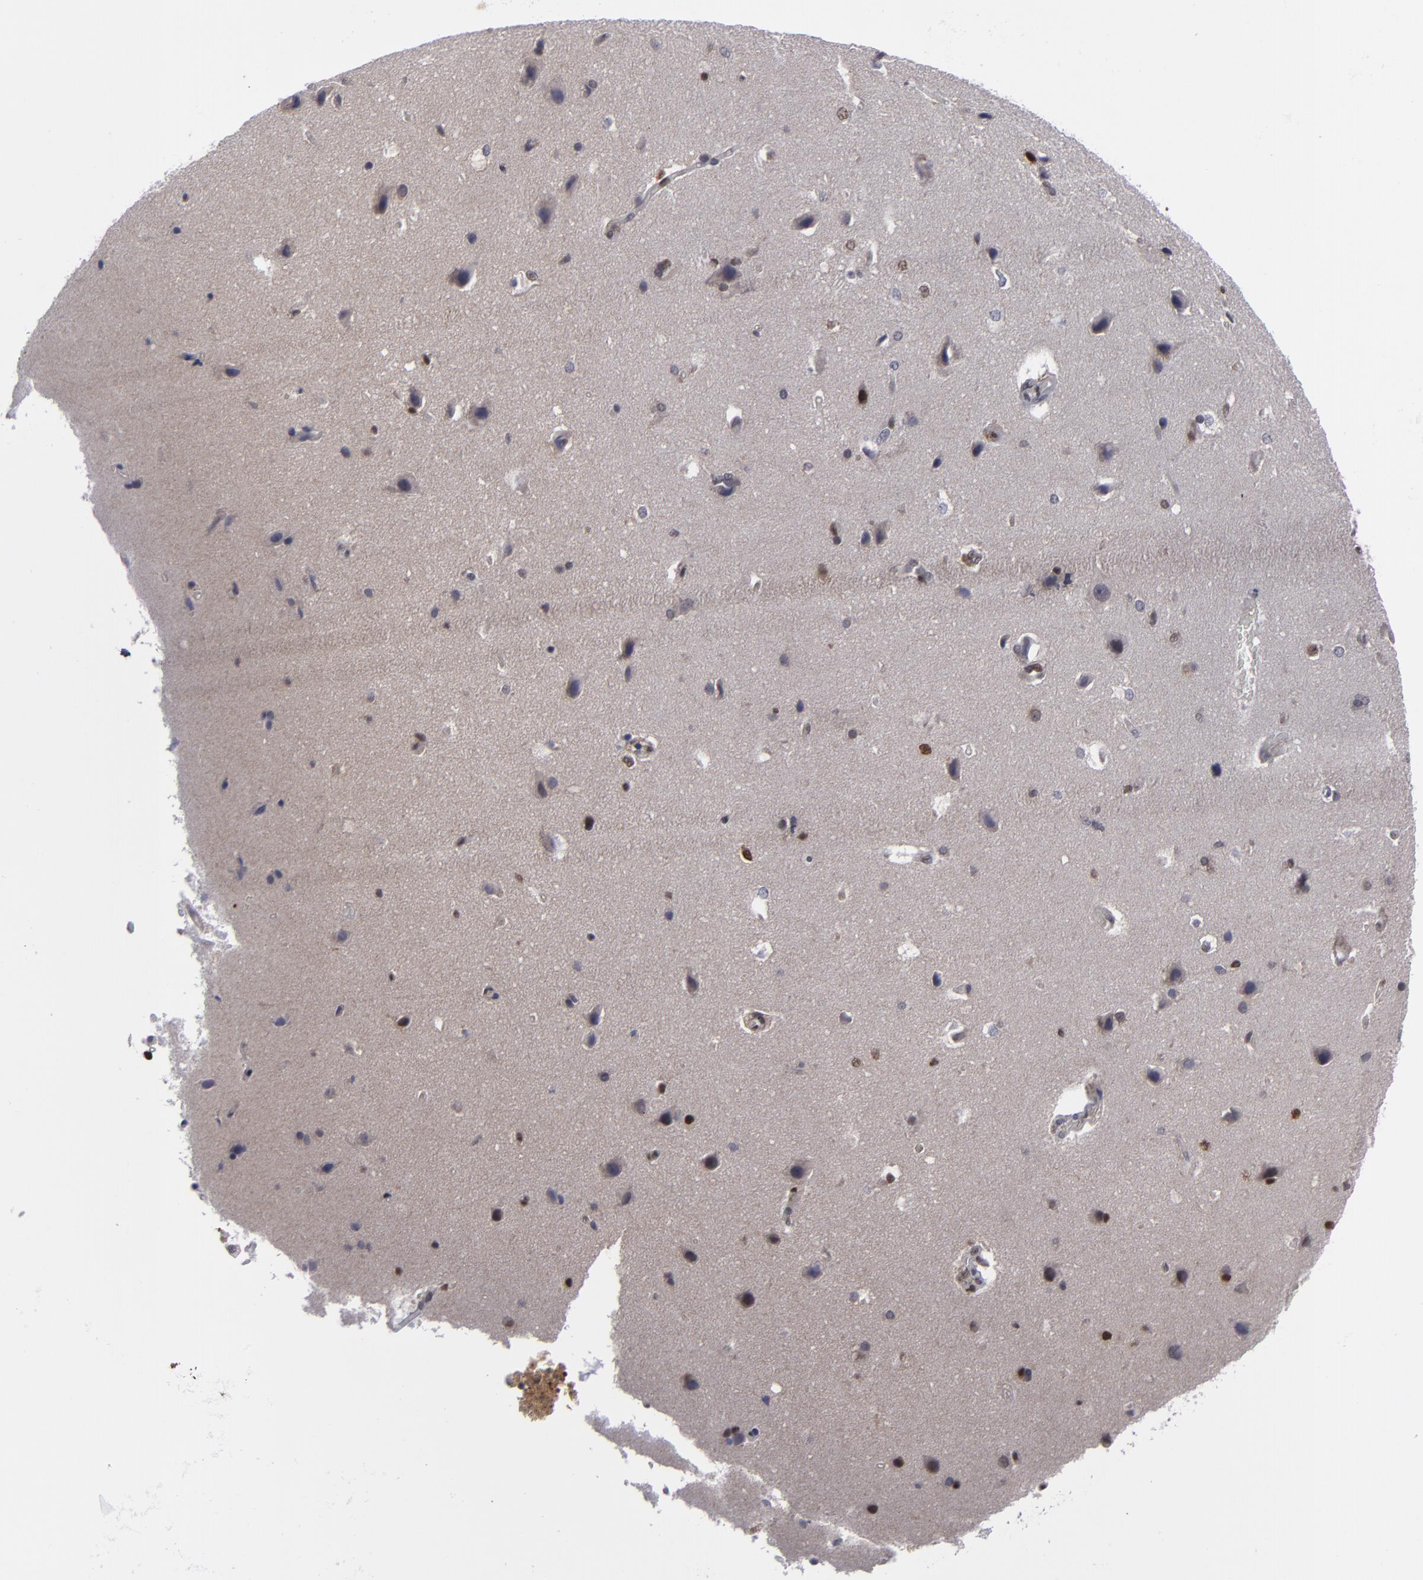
{"staining": {"intensity": "negative", "quantity": "none", "location": "none"}, "tissue": "cerebral cortex", "cell_type": "Endothelial cells", "image_type": "normal", "snomed": [{"axis": "morphology", "description": "Normal tissue, NOS"}, {"axis": "topography", "description": "Cerebral cortex"}], "caption": "A high-resolution histopathology image shows immunohistochemistry staining of normal cerebral cortex, which exhibits no significant expression in endothelial cells. The staining was performed using DAB (3,3'-diaminobenzidine) to visualize the protein expression in brown, while the nuclei were stained in blue with hematoxylin (Magnification: 20x).", "gene": "GSR", "patient": {"sex": "female", "age": 45}}